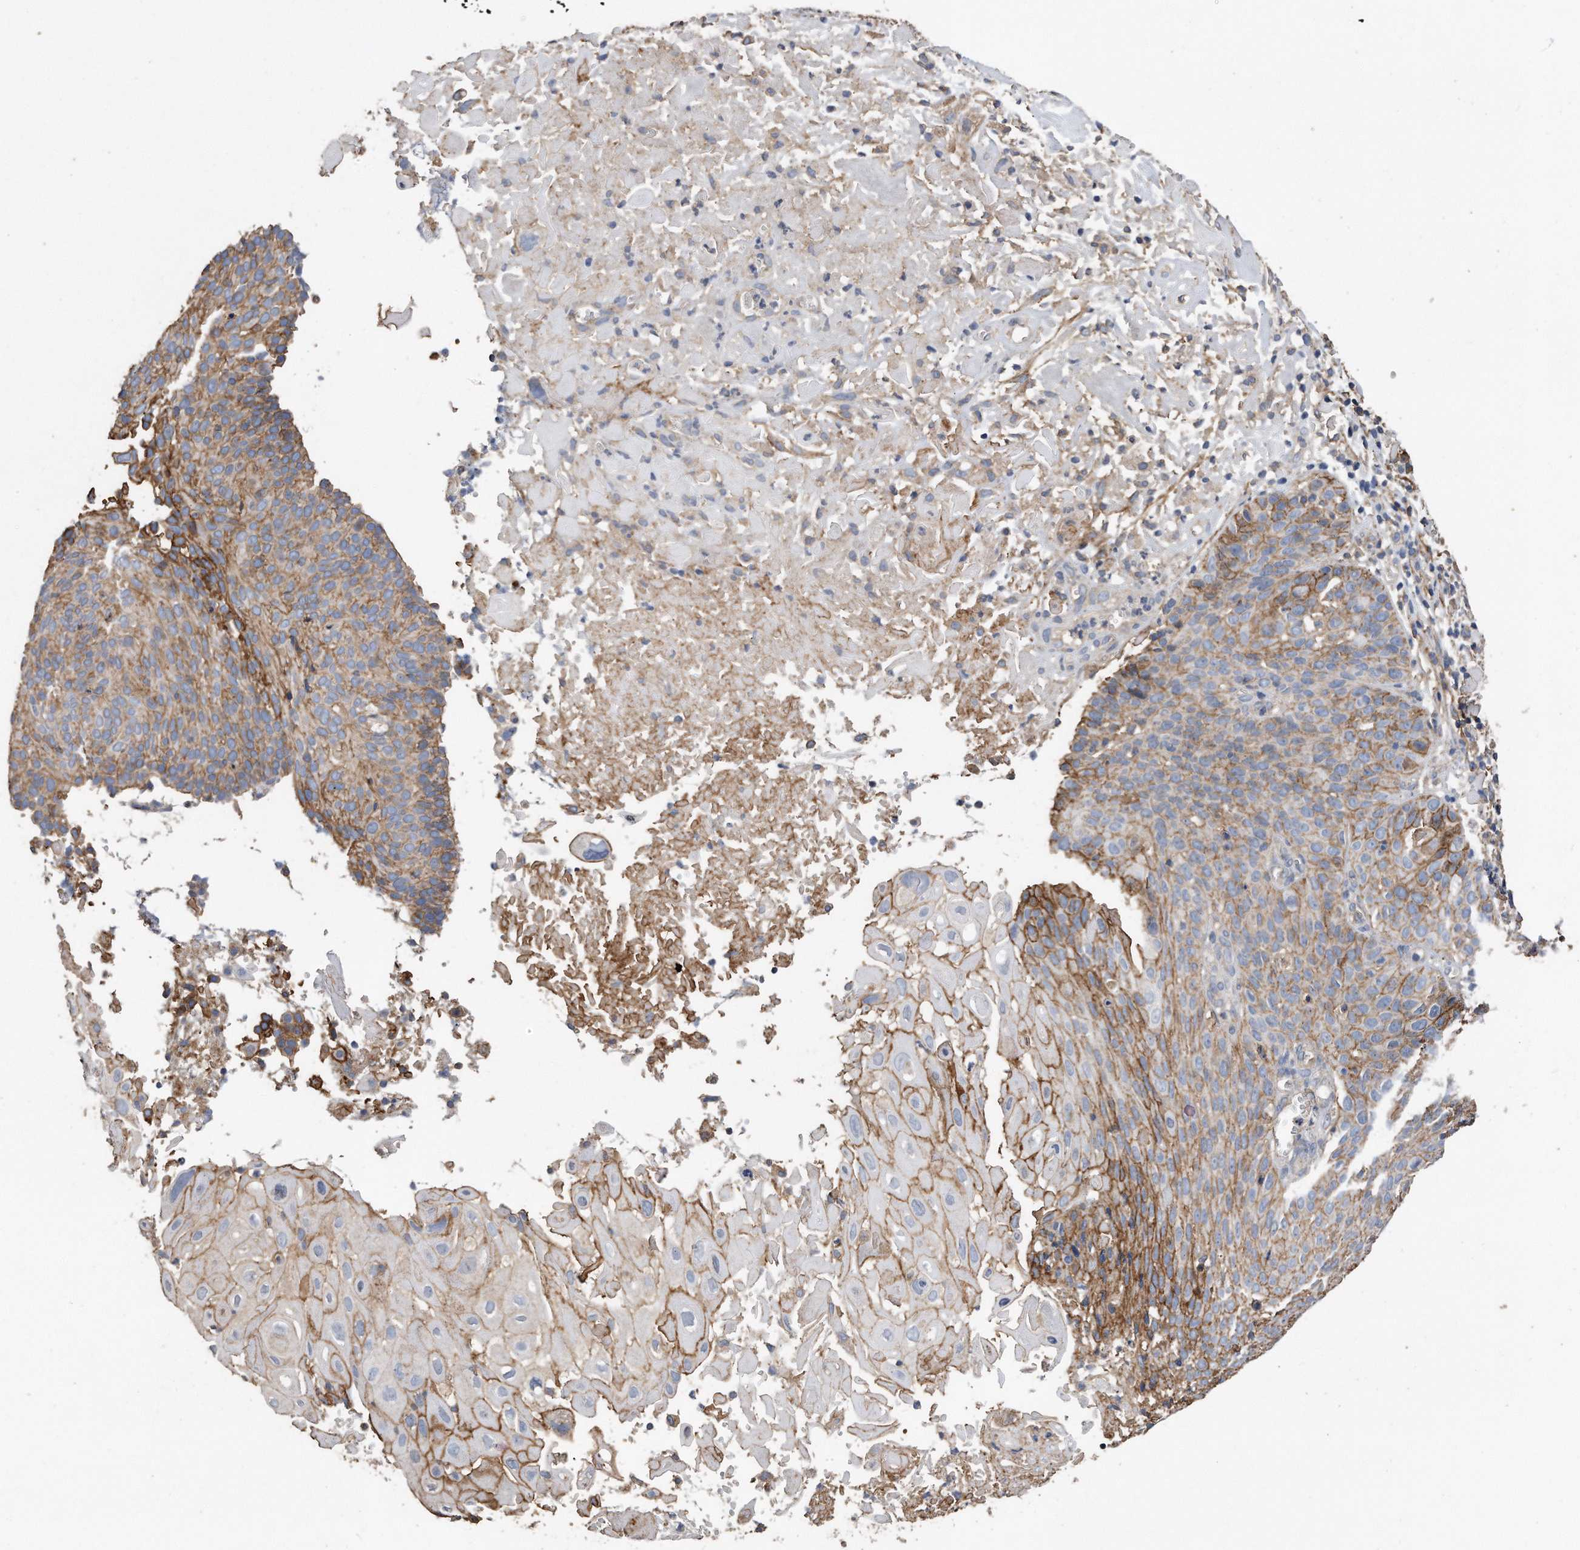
{"staining": {"intensity": "moderate", "quantity": ">75%", "location": "cytoplasmic/membranous"}, "tissue": "cervical cancer", "cell_type": "Tumor cells", "image_type": "cancer", "snomed": [{"axis": "morphology", "description": "Squamous cell carcinoma, NOS"}, {"axis": "topography", "description": "Cervix"}], "caption": "Protein expression analysis of human squamous cell carcinoma (cervical) reveals moderate cytoplasmic/membranous staining in approximately >75% of tumor cells.", "gene": "CDCP1", "patient": {"sex": "female", "age": 74}}